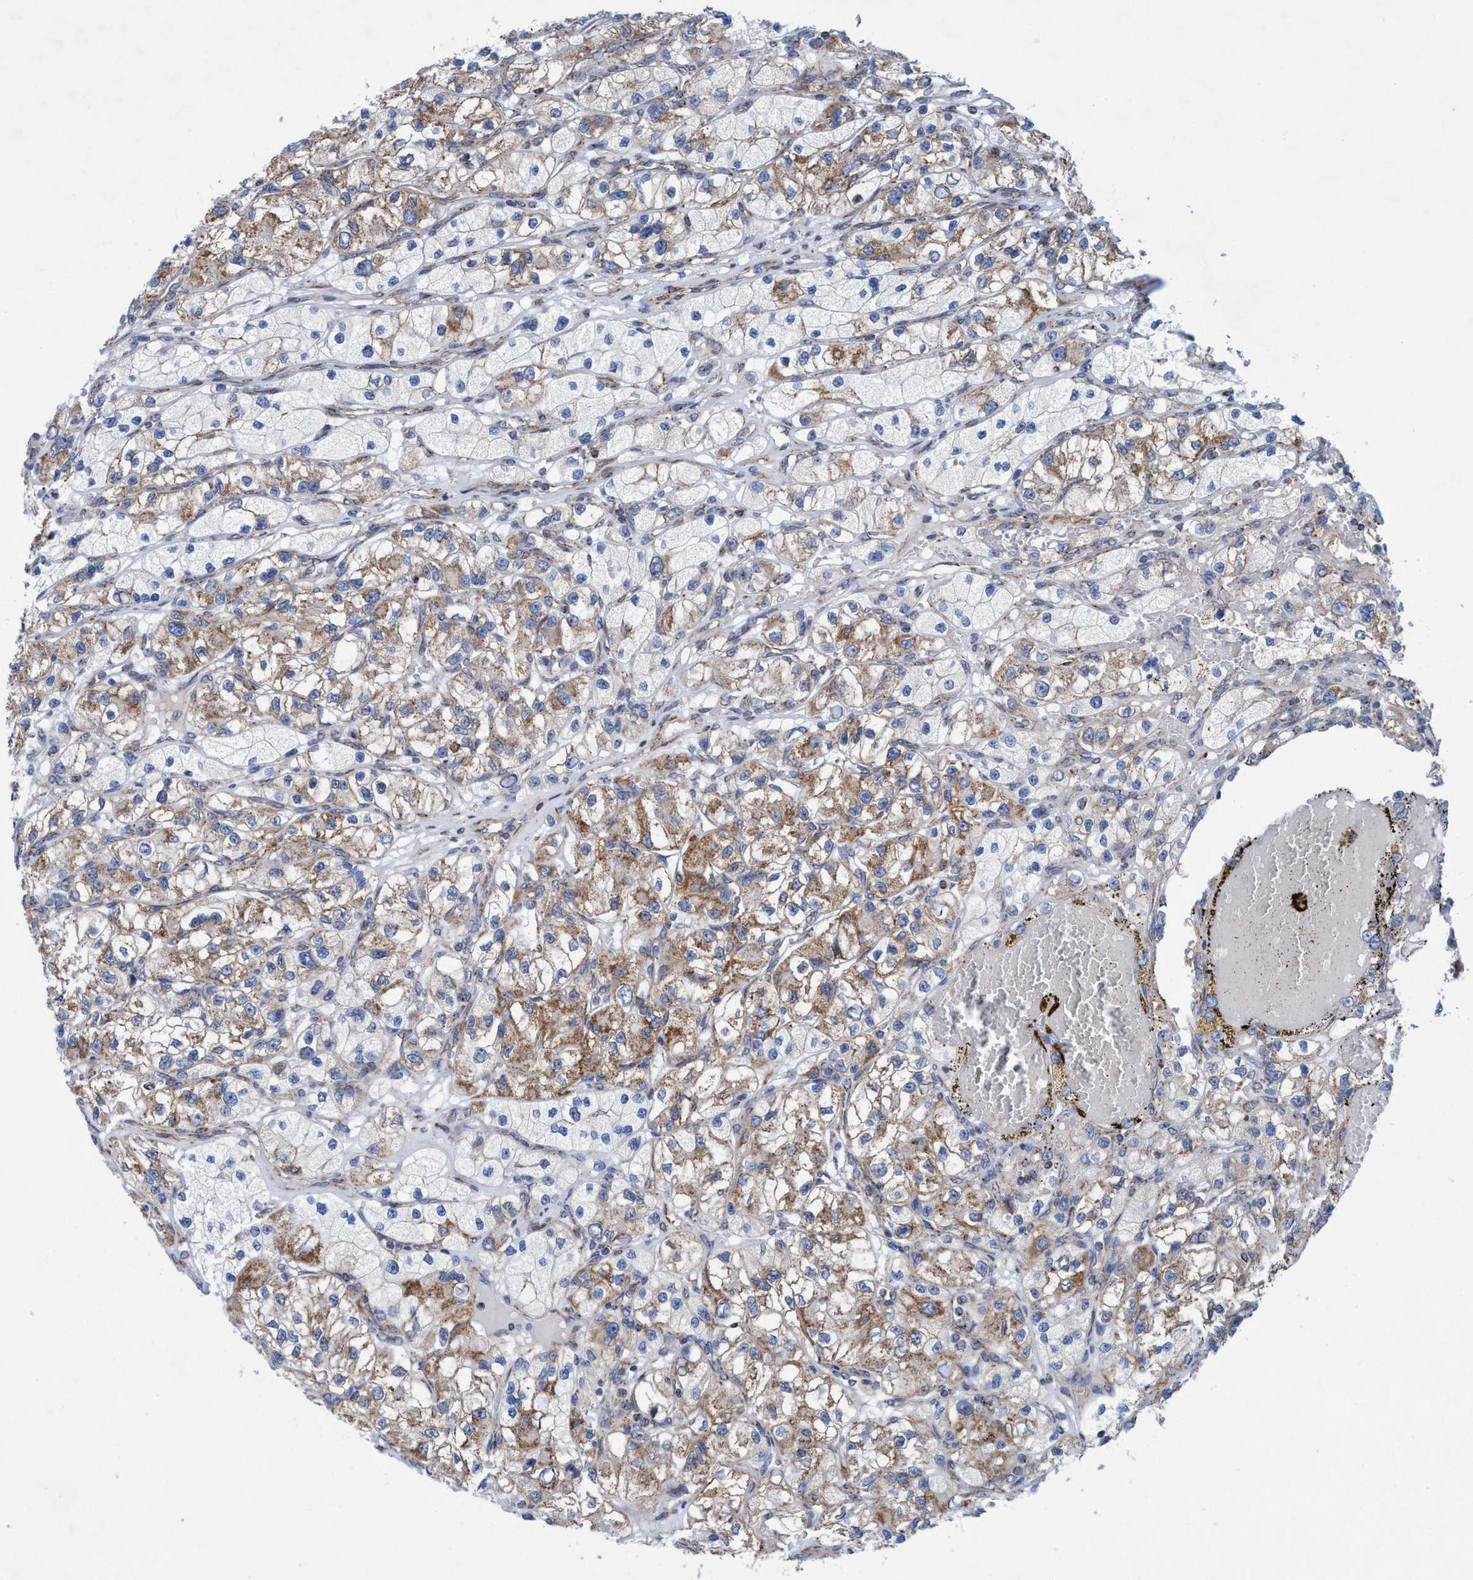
{"staining": {"intensity": "moderate", "quantity": "25%-75%", "location": "cytoplasmic/membranous"}, "tissue": "renal cancer", "cell_type": "Tumor cells", "image_type": "cancer", "snomed": [{"axis": "morphology", "description": "Adenocarcinoma, NOS"}, {"axis": "topography", "description": "Kidney"}], "caption": "Immunohistochemical staining of human renal adenocarcinoma reveals medium levels of moderate cytoplasmic/membranous protein expression in about 25%-75% of tumor cells. (DAB (3,3'-diaminobenzidine) IHC, brown staining for protein, blue staining for nuclei).", "gene": "POLR1F", "patient": {"sex": "female", "age": 57}}